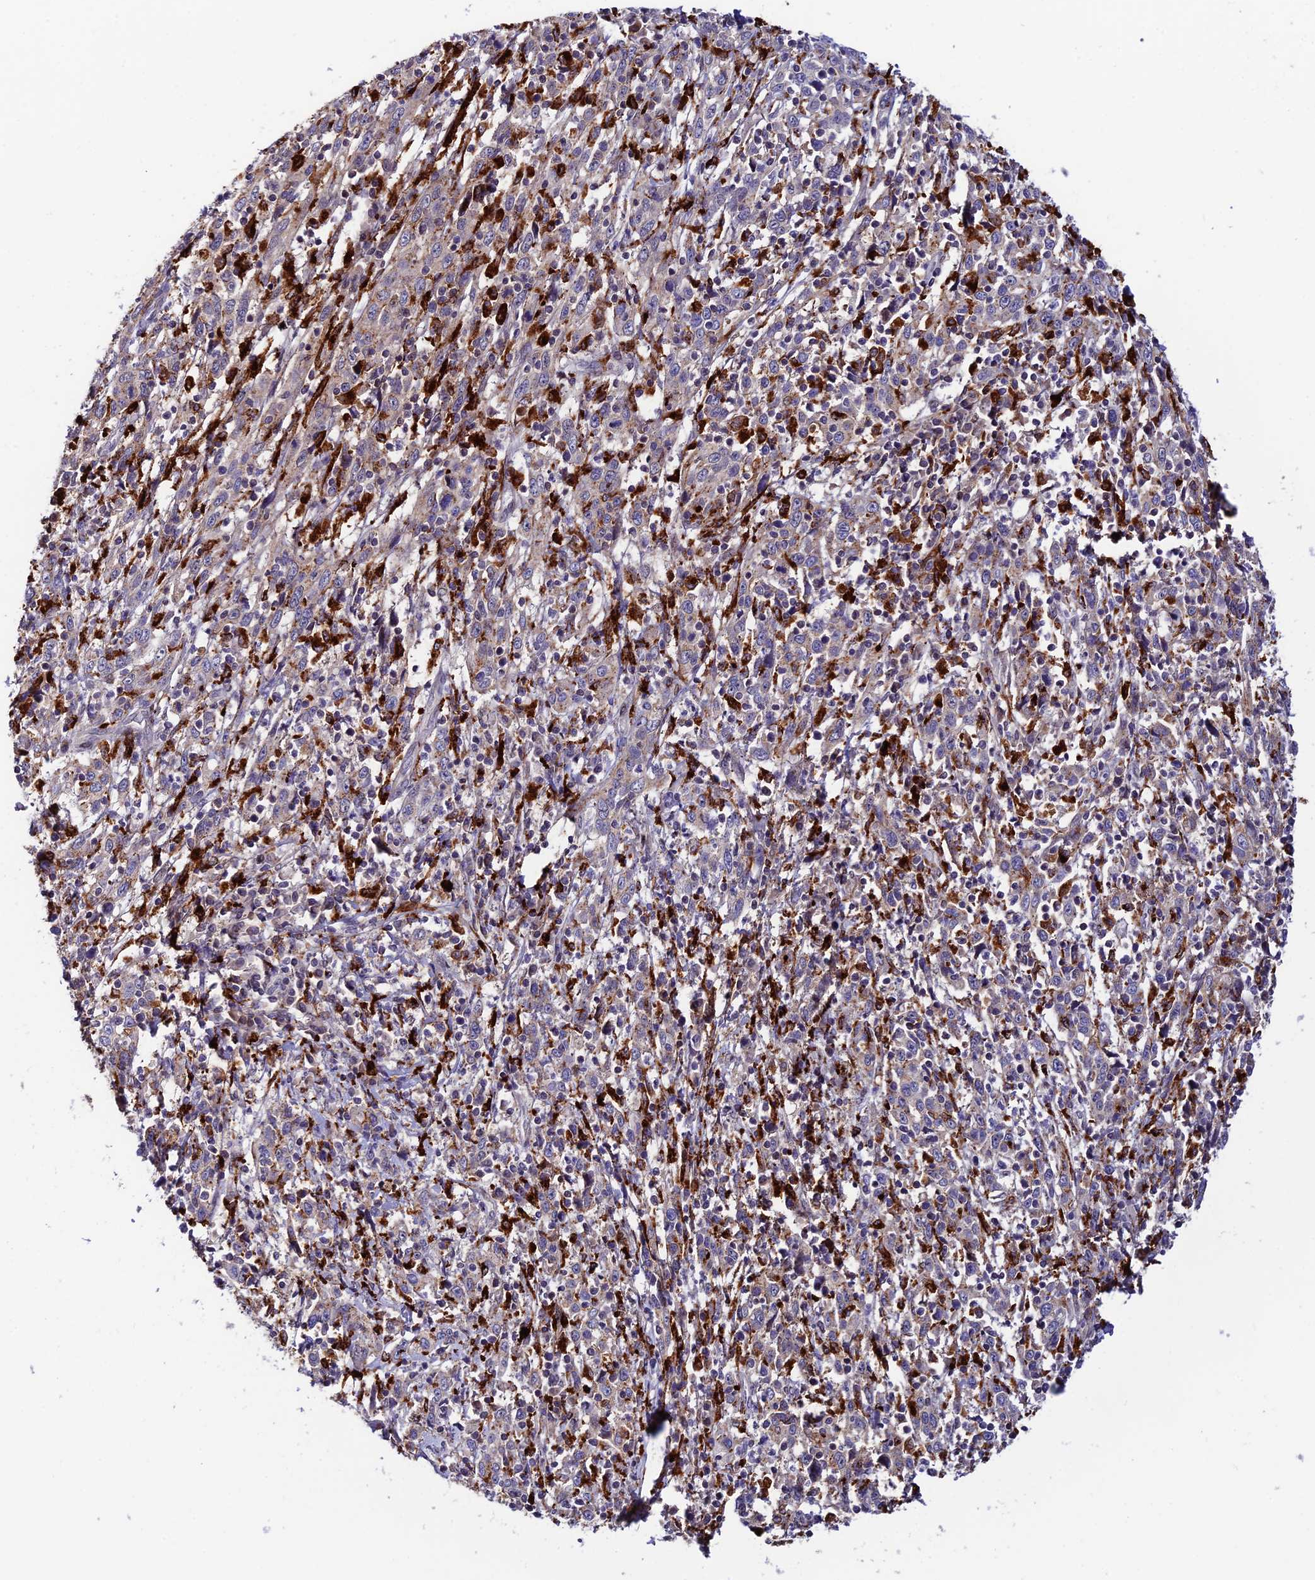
{"staining": {"intensity": "negative", "quantity": "none", "location": "none"}, "tissue": "cervical cancer", "cell_type": "Tumor cells", "image_type": "cancer", "snomed": [{"axis": "morphology", "description": "Squamous cell carcinoma, NOS"}, {"axis": "topography", "description": "Cervix"}], "caption": "A high-resolution histopathology image shows immunohistochemistry (IHC) staining of cervical cancer (squamous cell carcinoma), which shows no significant positivity in tumor cells.", "gene": "HIC1", "patient": {"sex": "female", "age": 46}}